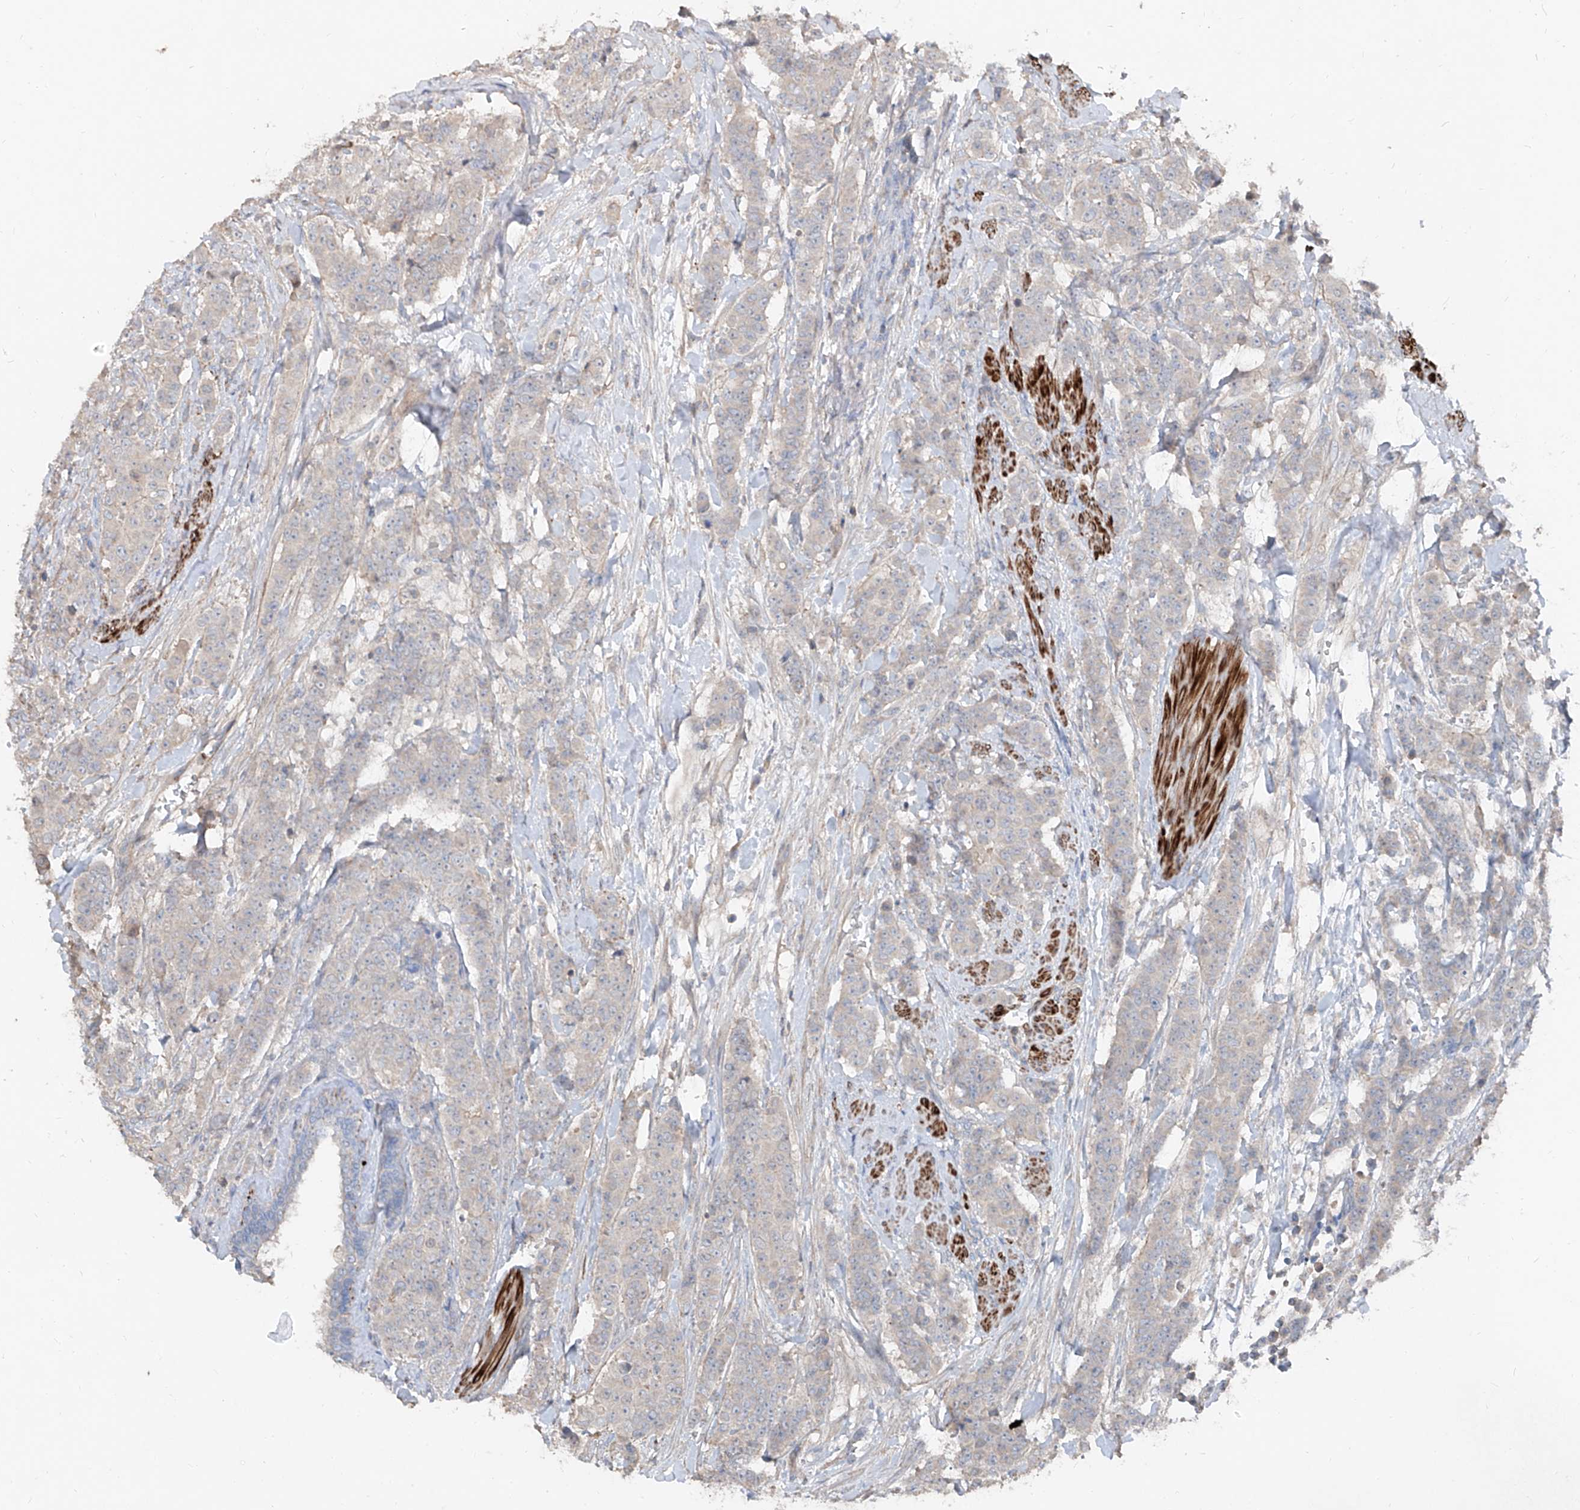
{"staining": {"intensity": "negative", "quantity": "none", "location": "none"}, "tissue": "breast cancer", "cell_type": "Tumor cells", "image_type": "cancer", "snomed": [{"axis": "morphology", "description": "Duct carcinoma"}, {"axis": "topography", "description": "Breast"}], "caption": "Immunohistochemical staining of intraductal carcinoma (breast) displays no significant positivity in tumor cells.", "gene": "UFD1", "patient": {"sex": "female", "age": 40}}